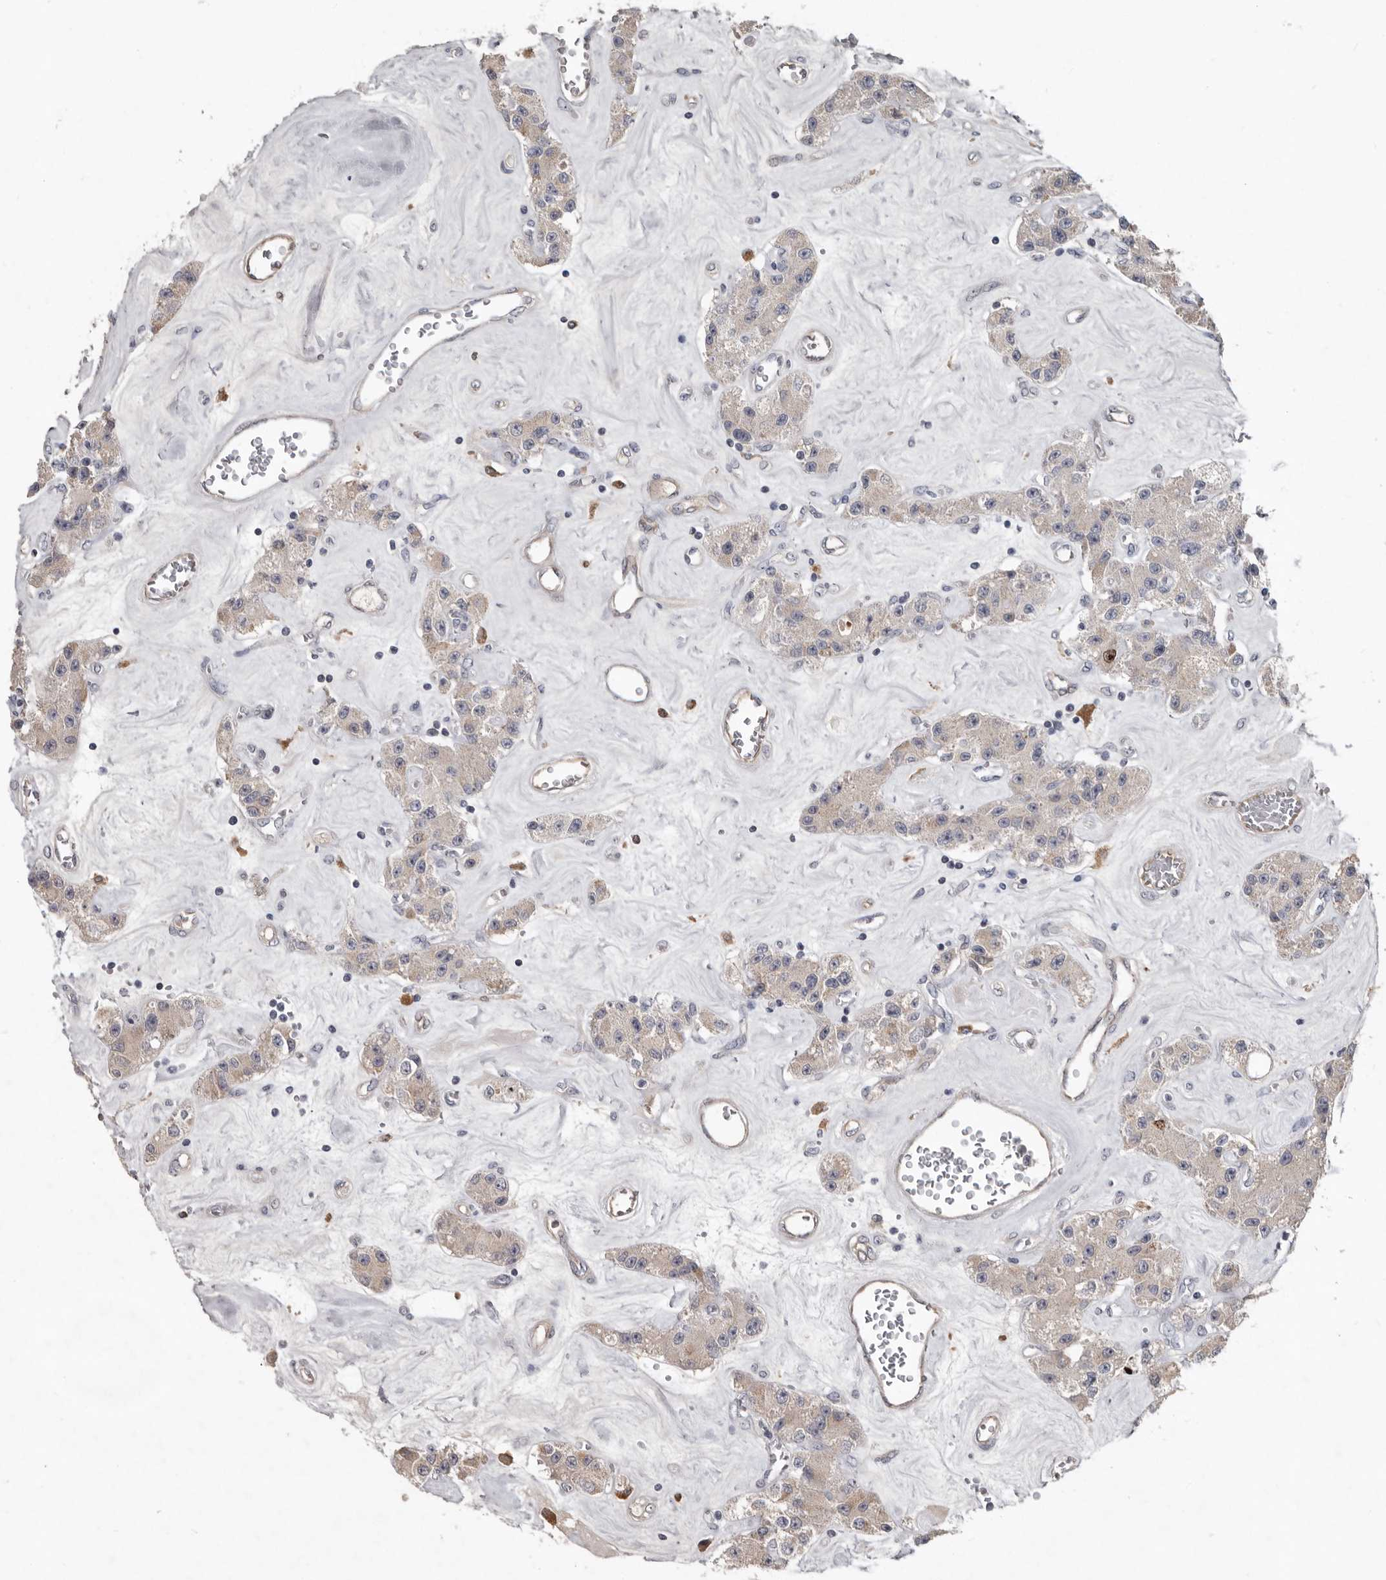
{"staining": {"intensity": "negative", "quantity": "none", "location": "none"}, "tissue": "carcinoid", "cell_type": "Tumor cells", "image_type": "cancer", "snomed": [{"axis": "morphology", "description": "Carcinoid, malignant, NOS"}, {"axis": "topography", "description": "Pancreas"}], "caption": "This micrograph is of carcinoid (malignant) stained with immunohistochemistry (IHC) to label a protein in brown with the nuclei are counter-stained blue. There is no expression in tumor cells.", "gene": "CDCA8", "patient": {"sex": "male", "age": 41}}